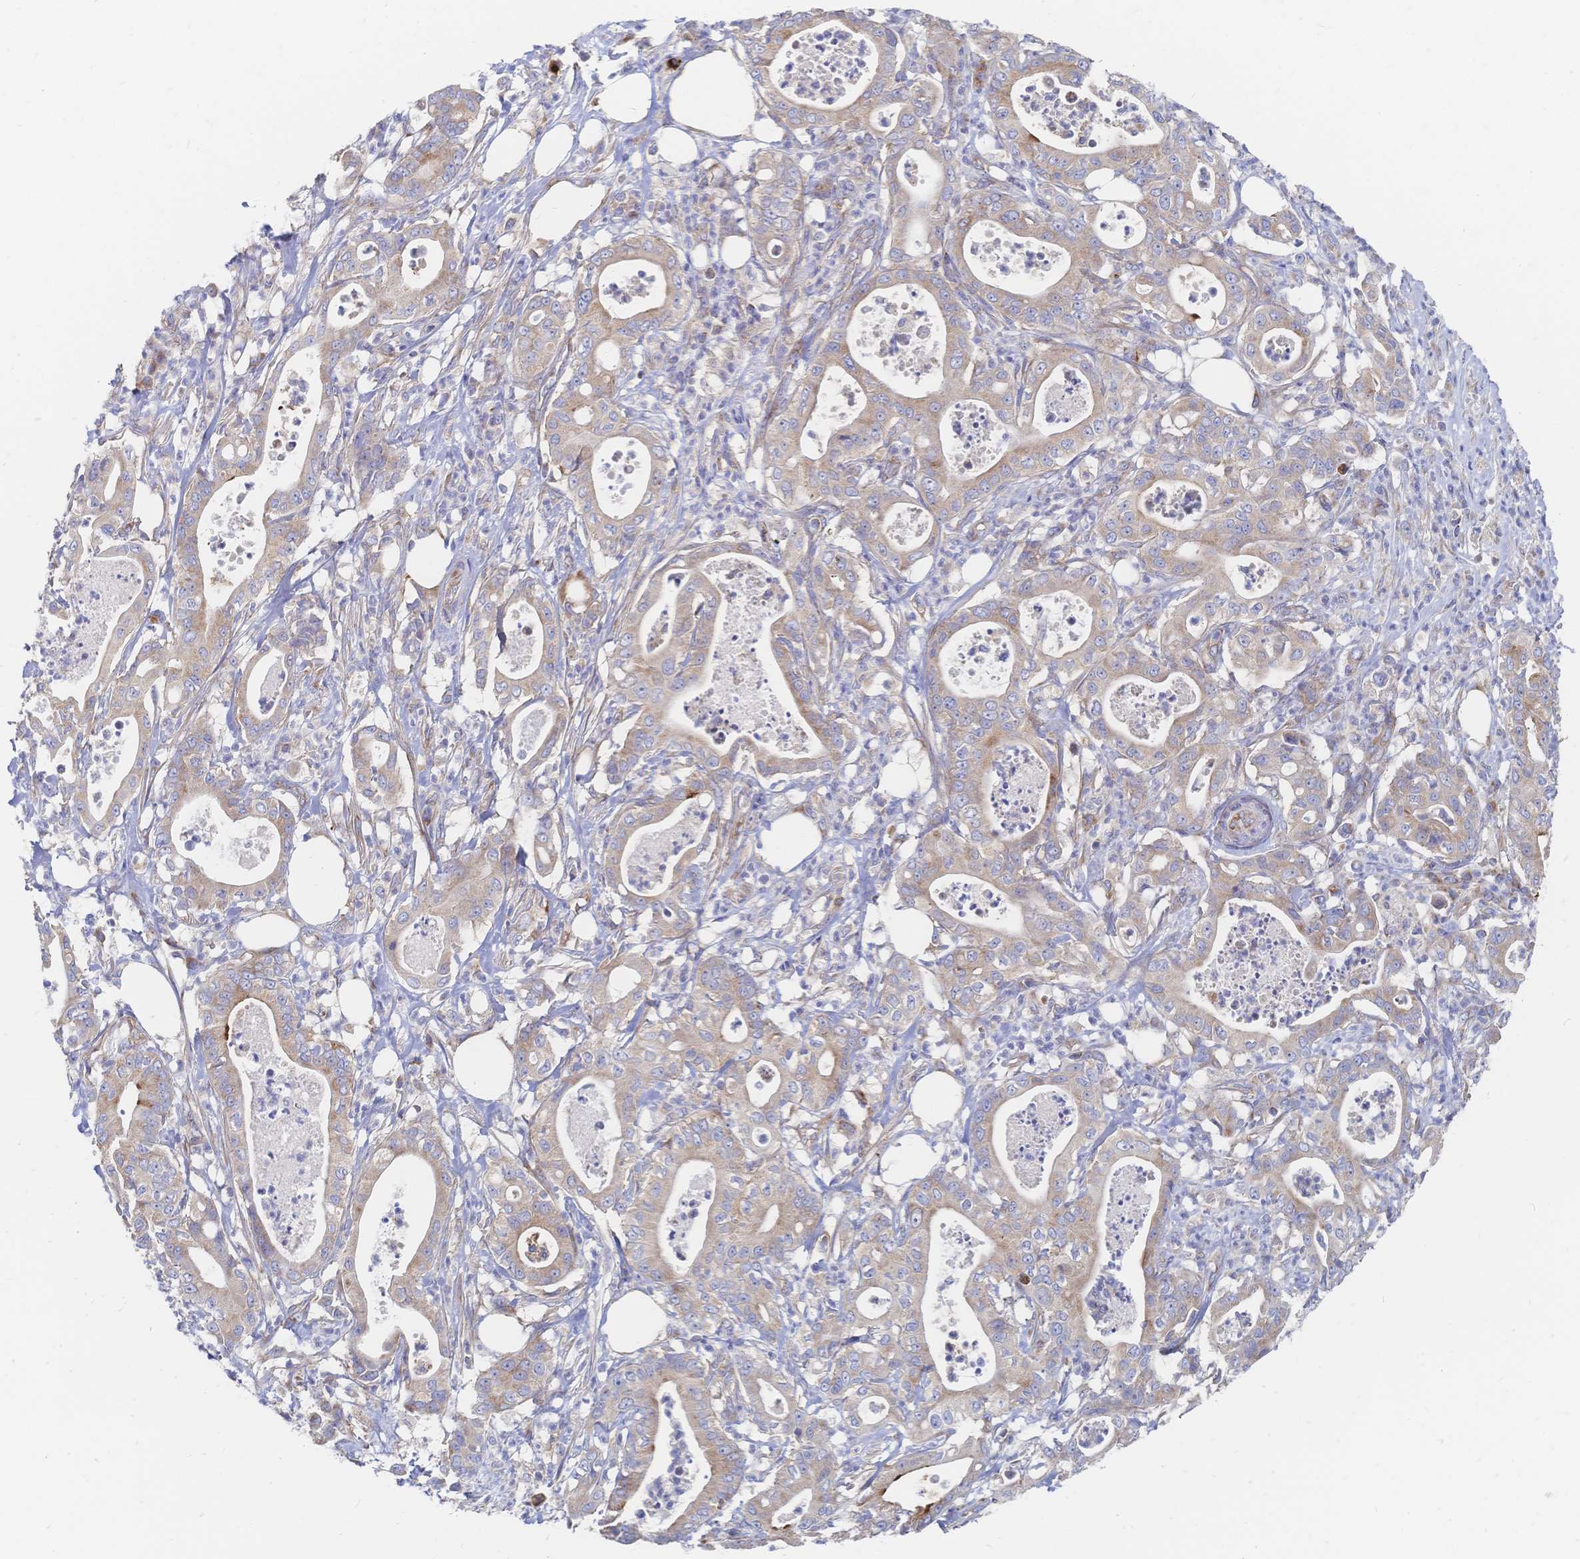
{"staining": {"intensity": "weak", "quantity": ">75%", "location": "cytoplasmic/membranous"}, "tissue": "pancreatic cancer", "cell_type": "Tumor cells", "image_type": "cancer", "snomed": [{"axis": "morphology", "description": "Adenocarcinoma, NOS"}, {"axis": "topography", "description": "Pancreas"}], "caption": "Protein positivity by immunohistochemistry (IHC) reveals weak cytoplasmic/membranous expression in about >75% of tumor cells in pancreatic cancer. Immunohistochemistry (ihc) stains the protein of interest in brown and the nuclei are stained blue.", "gene": "SORBS1", "patient": {"sex": "male", "age": 71}}